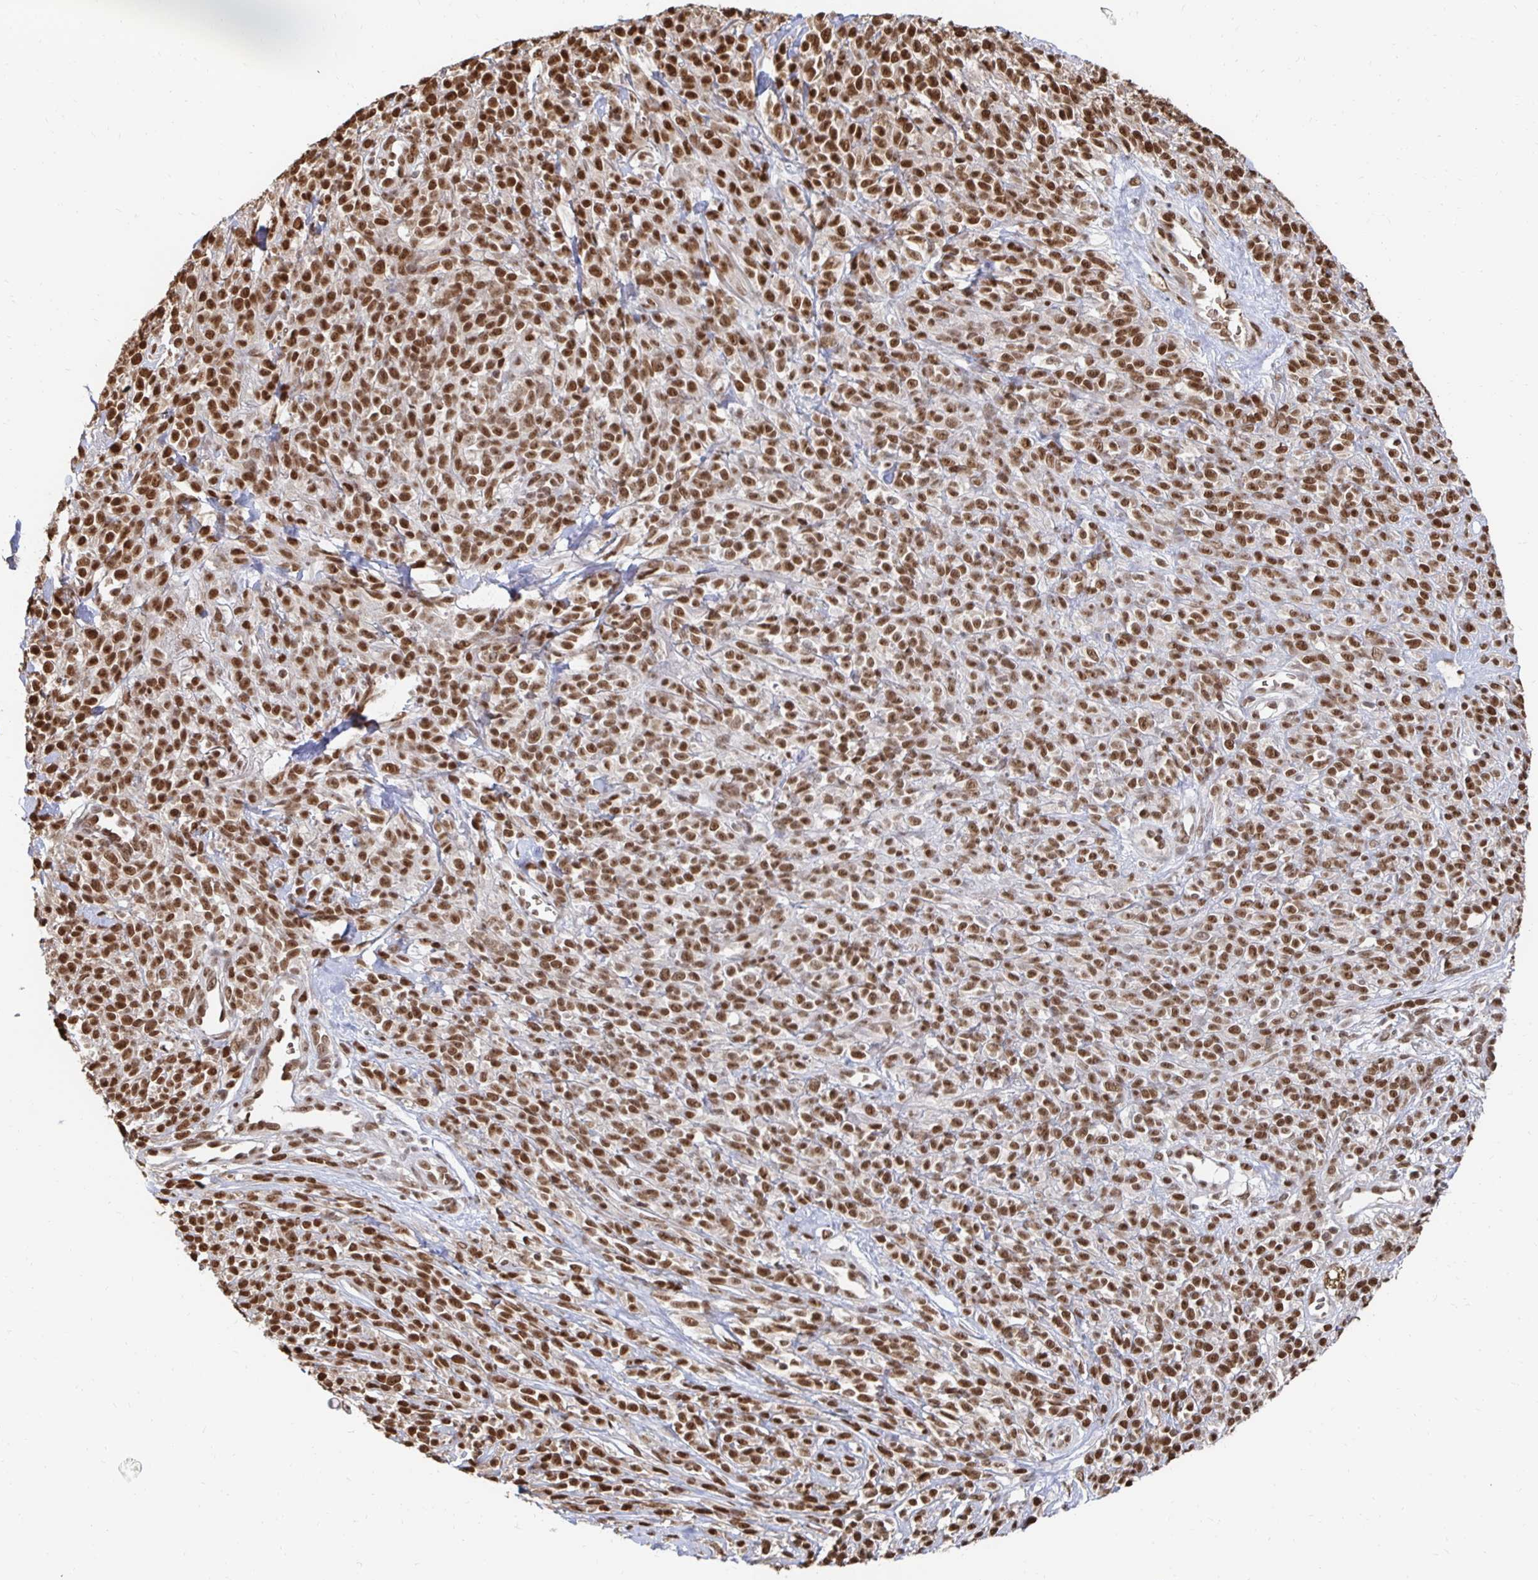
{"staining": {"intensity": "strong", "quantity": ">75%", "location": "nuclear"}, "tissue": "melanoma", "cell_type": "Tumor cells", "image_type": "cancer", "snomed": [{"axis": "morphology", "description": "Malignant melanoma, NOS"}, {"axis": "topography", "description": "Skin"}, {"axis": "topography", "description": "Skin of trunk"}], "caption": "The photomicrograph displays a brown stain indicating the presence of a protein in the nuclear of tumor cells in malignant melanoma.", "gene": "GTF3C6", "patient": {"sex": "male", "age": 74}}